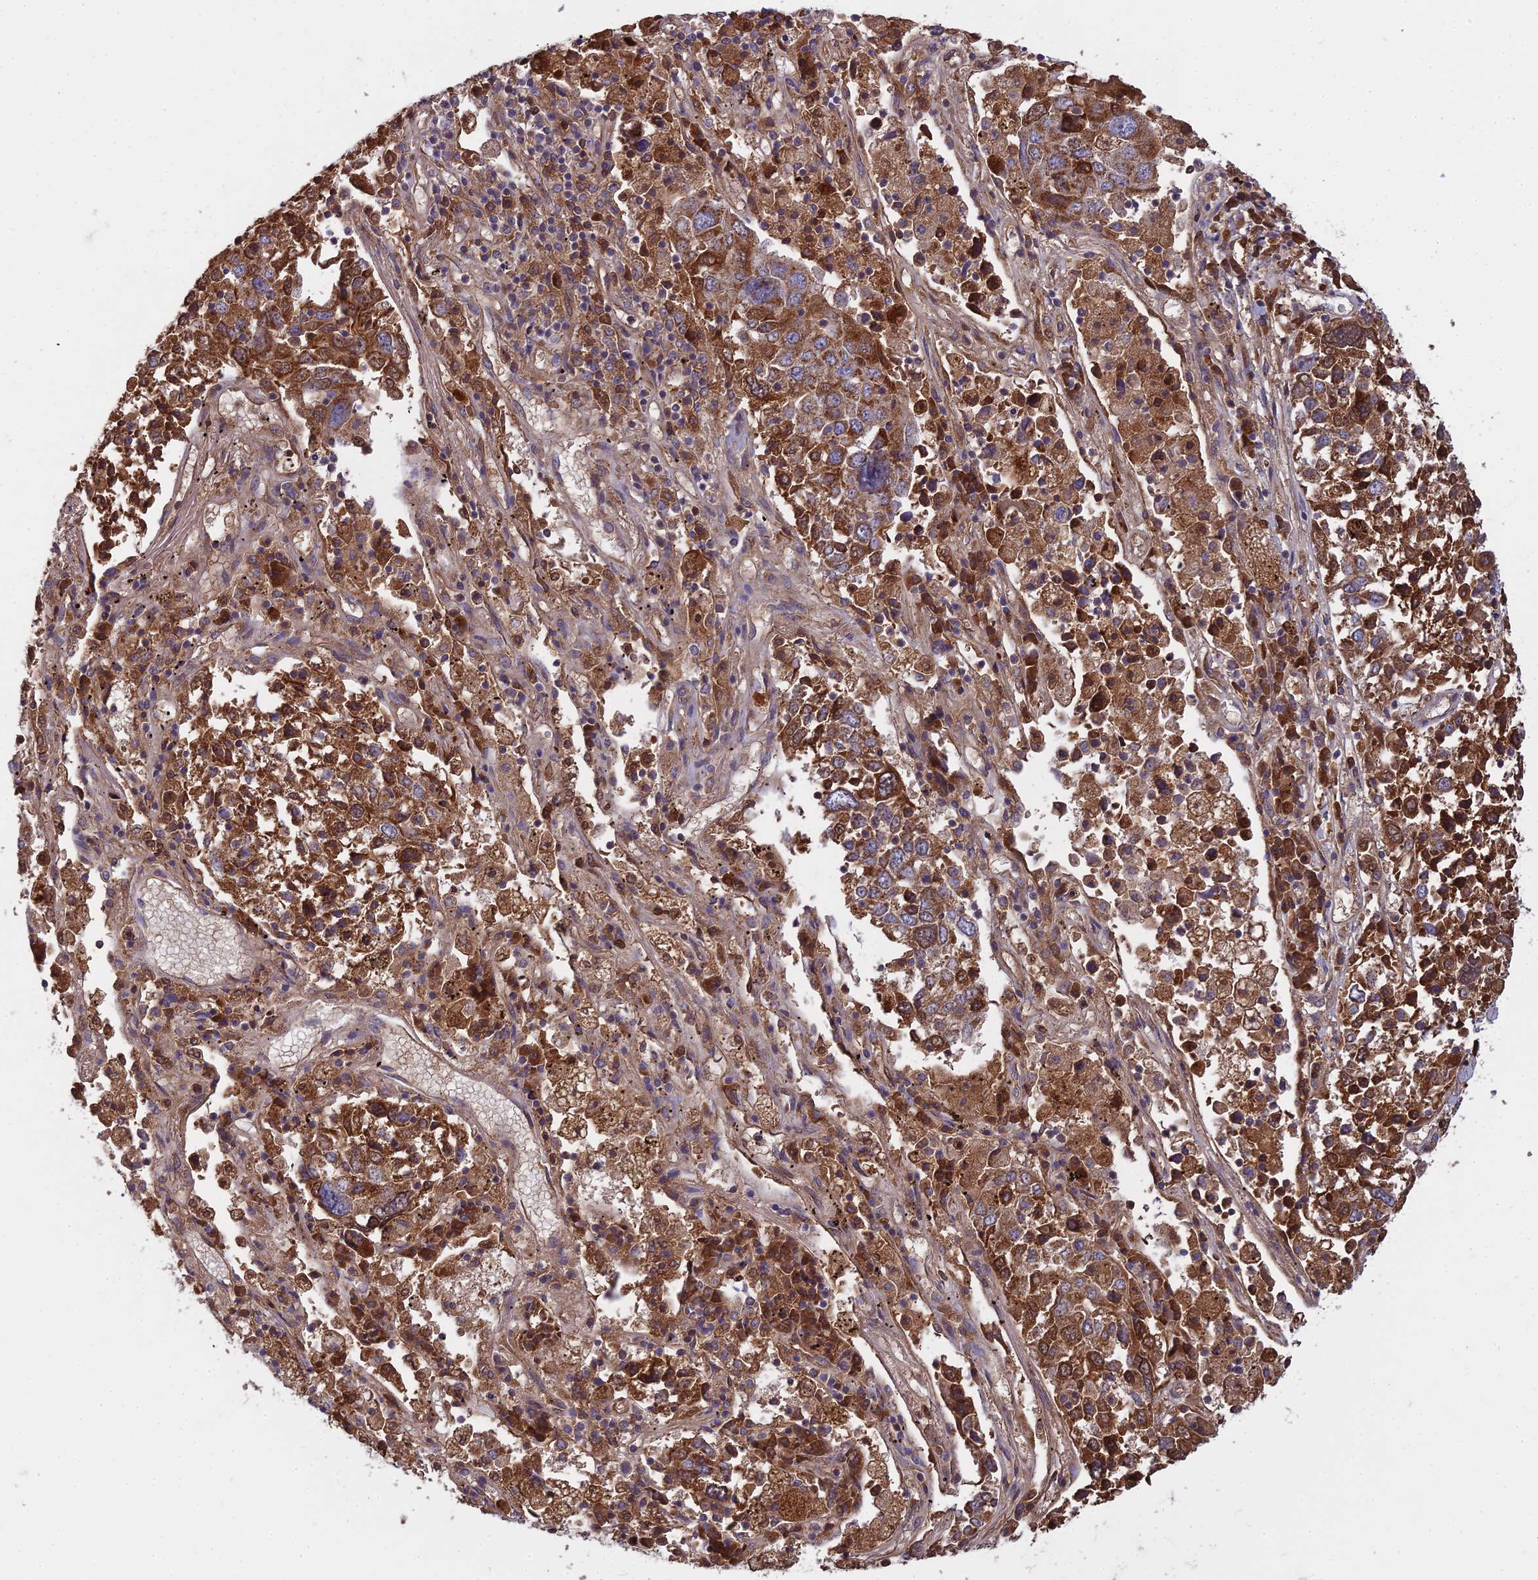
{"staining": {"intensity": "strong", "quantity": ">75%", "location": "cytoplasmic/membranous"}, "tissue": "lung cancer", "cell_type": "Tumor cells", "image_type": "cancer", "snomed": [{"axis": "morphology", "description": "Squamous cell carcinoma, NOS"}, {"axis": "topography", "description": "Lung"}], "caption": "Lung cancer (squamous cell carcinoma) tissue reveals strong cytoplasmic/membranous expression in approximately >75% of tumor cells", "gene": "CCDC167", "patient": {"sex": "male", "age": 65}}